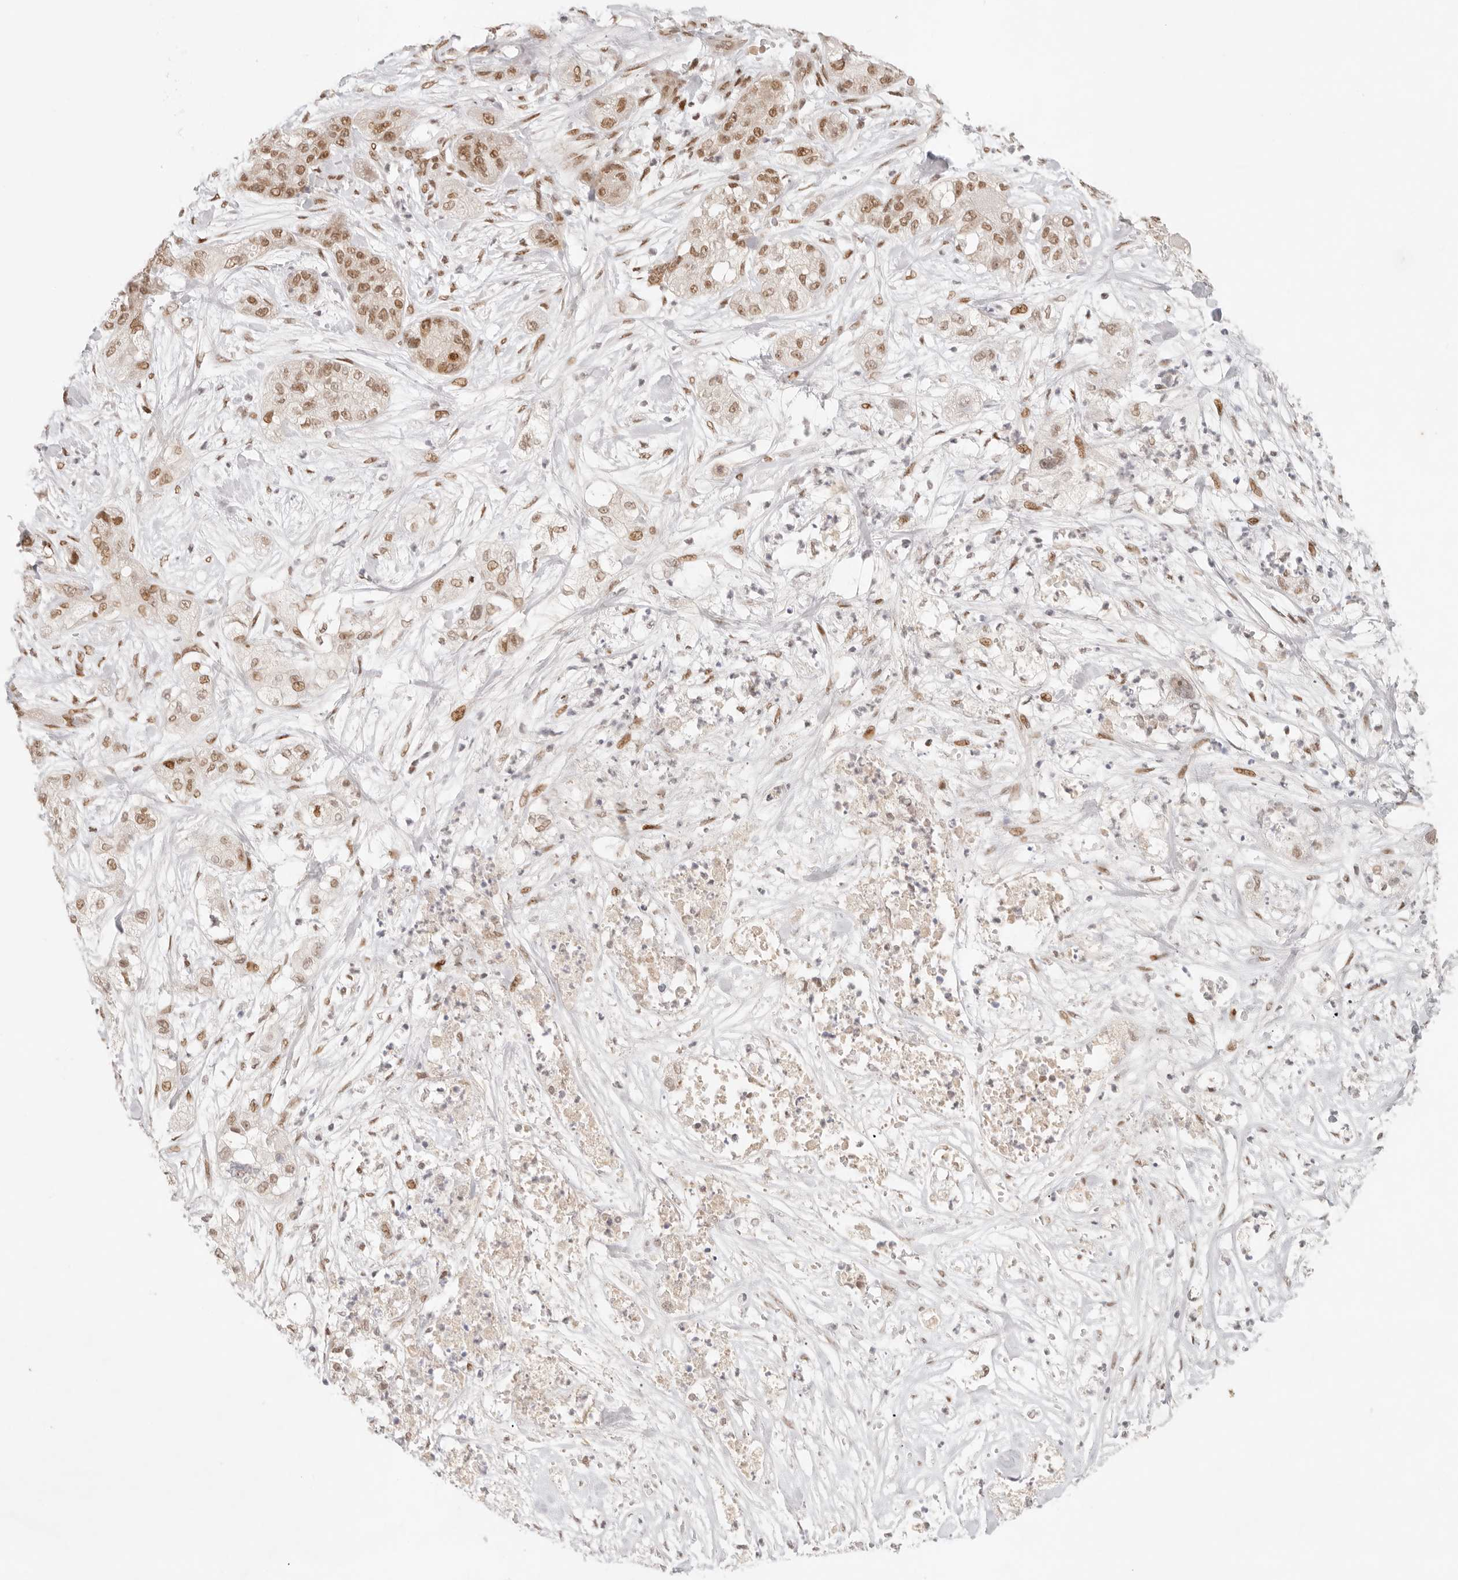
{"staining": {"intensity": "moderate", "quantity": ">75%", "location": "nuclear"}, "tissue": "pancreatic cancer", "cell_type": "Tumor cells", "image_type": "cancer", "snomed": [{"axis": "morphology", "description": "Adenocarcinoma, NOS"}, {"axis": "topography", "description": "Pancreas"}], "caption": "DAB immunohistochemical staining of human pancreatic cancer reveals moderate nuclear protein expression in about >75% of tumor cells.", "gene": "HOXC5", "patient": {"sex": "female", "age": 78}}